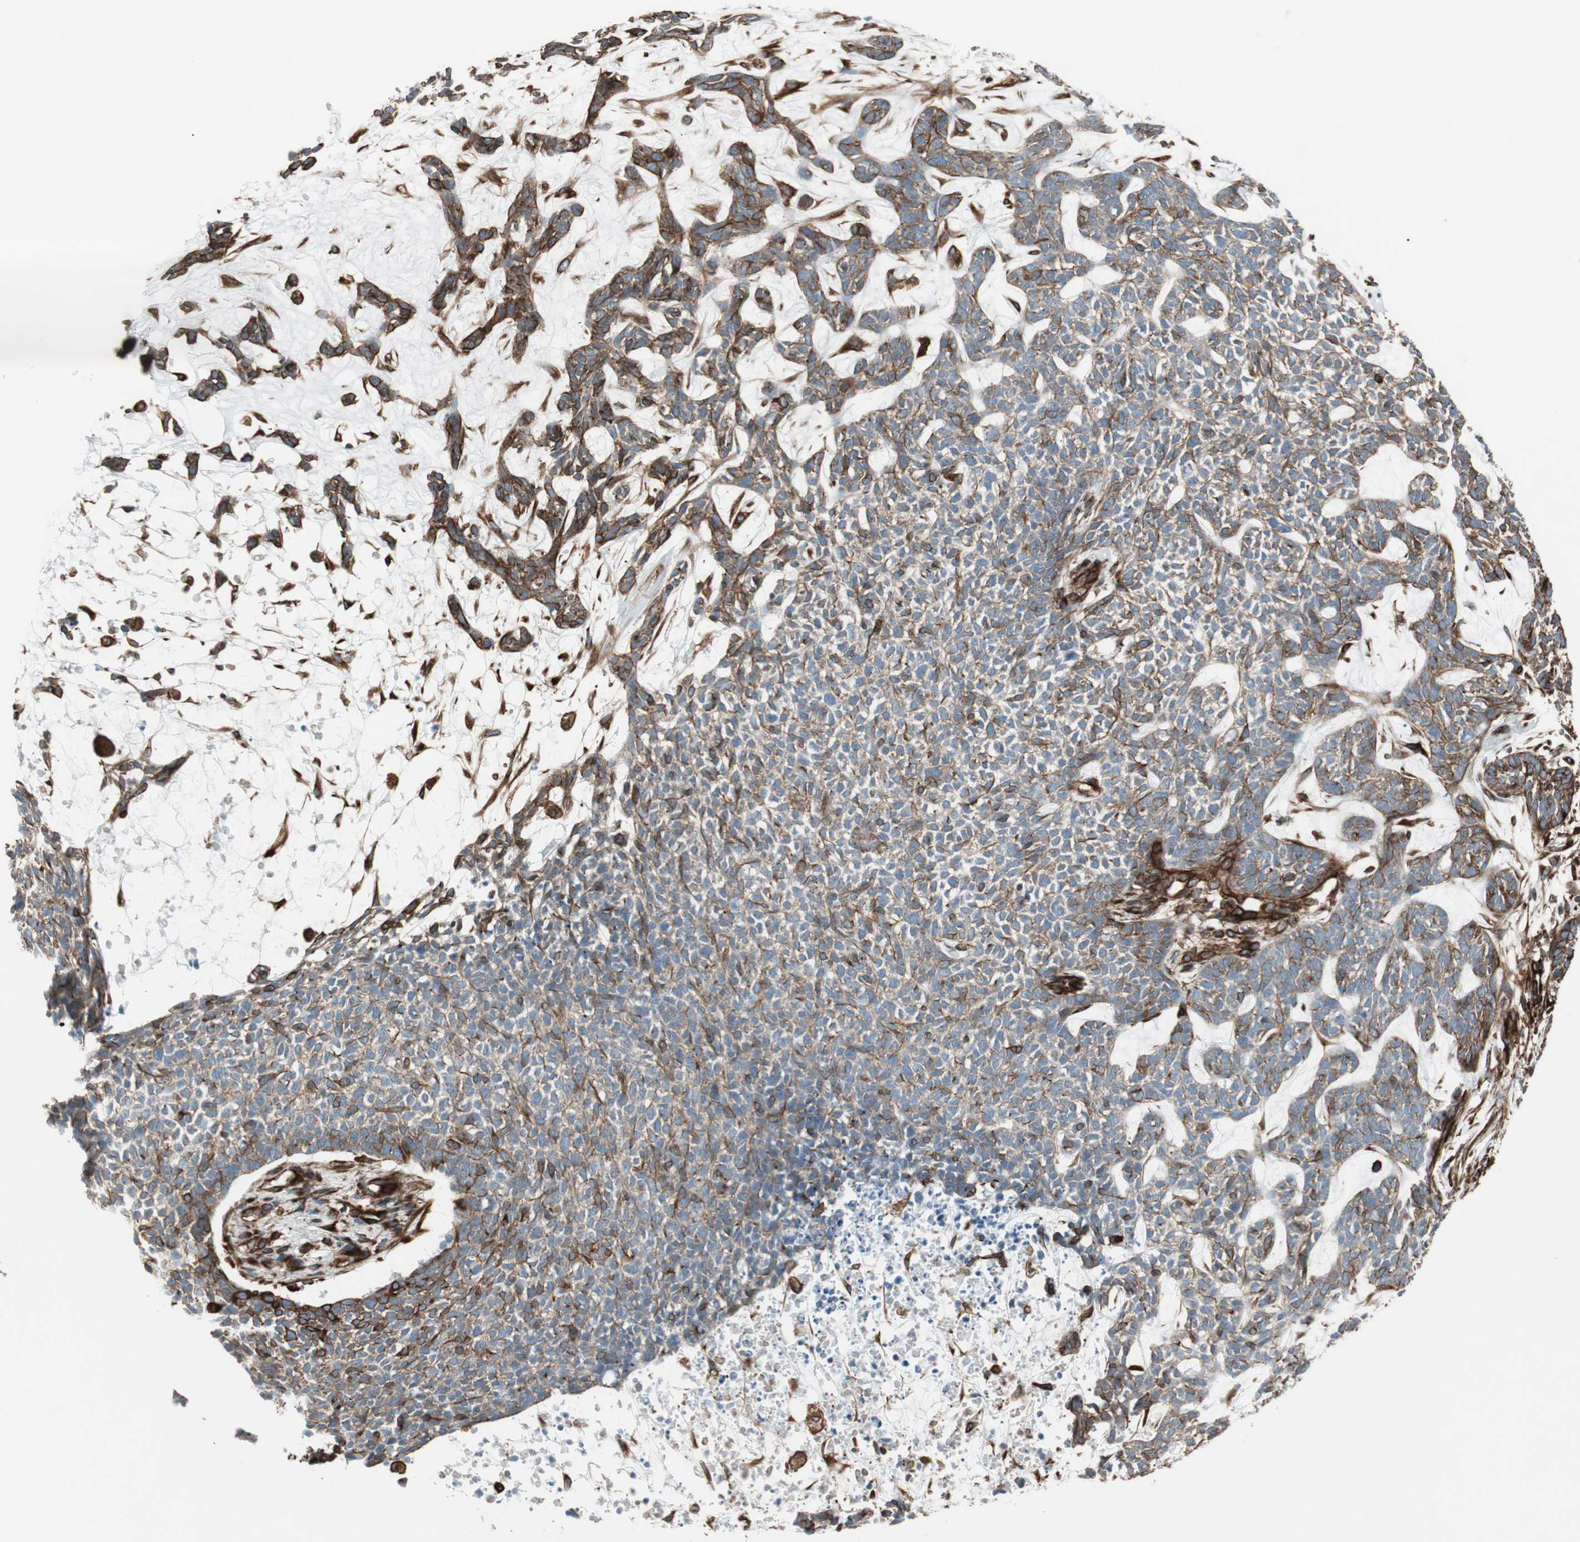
{"staining": {"intensity": "strong", "quantity": "<25%", "location": "cytoplasmic/membranous"}, "tissue": "skin cancer", "cell_type": "Tumor cells", "image_type": "cancer", "snomed": [{"axis": "morphology", "description": "Basal cell carcinoma"}, {"axis": "topography", "description": "Skin"}], "caption": "An IHC micrograph of tumor tissue is shown. Protein staining in brown highlights strong cytoplasmic/membranous positivity in skin cancer within tumor cells. (DAB (3,3'-diaminobenzidine) IHC, brown staining for protein, blue staining for nuclei).", "gene": "TCTA", "patient": {"sex": "female", "age": 84}}